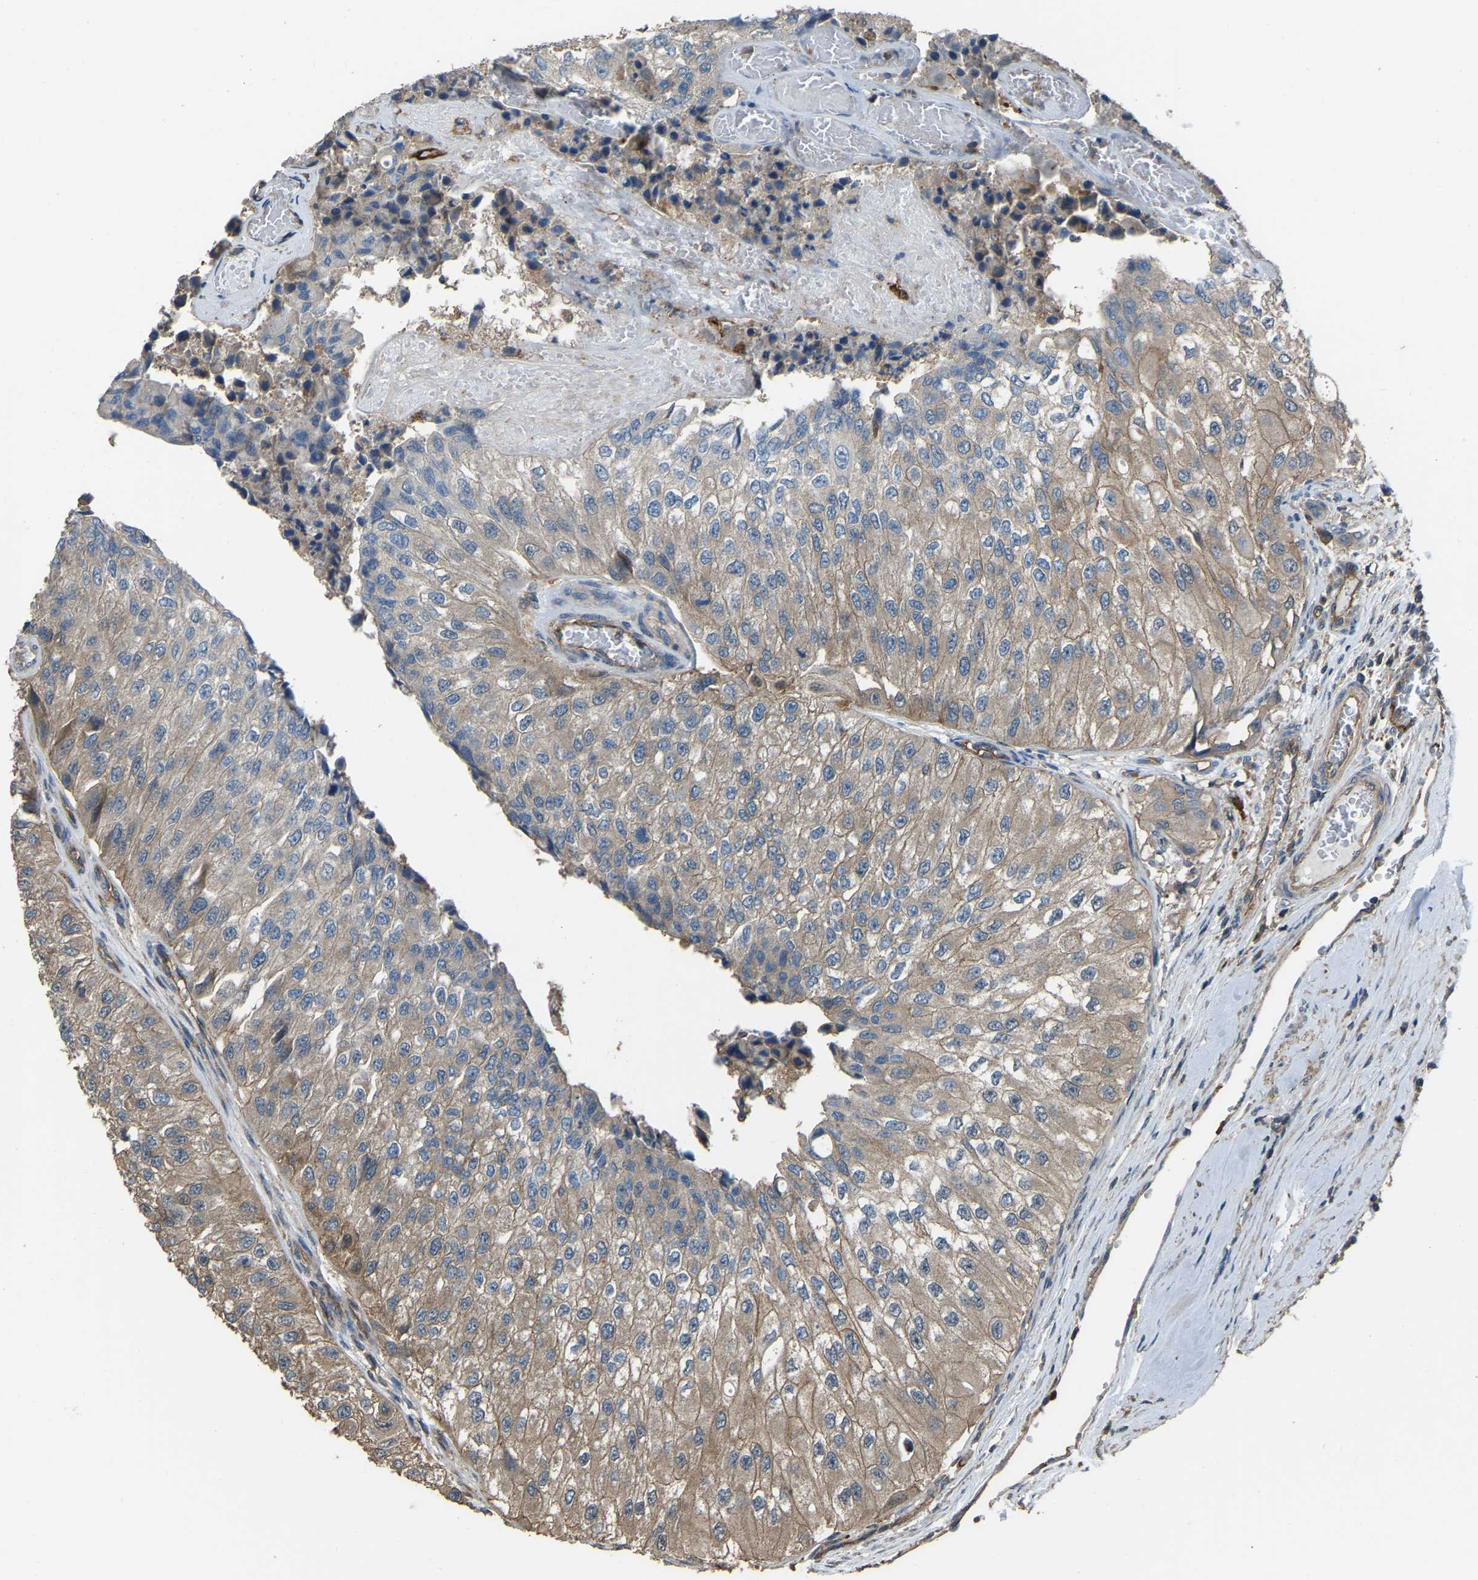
{"staining": {"intensity": "weak", "quantity": ">75%", "location": "cytoplasmic/membranous"}, "tissue": "urothelial cancer", "cell_type": "Tumor cells", "image_type": "cancer", "snomed": [{"axis": "morphology", "description": "Urothelial carcinoma, High grade"}, {"axis": "topography", "description": "Kidney"}, {"axis": "topography", "description": "Urinary bladder"}], "caption": "The histopathology image displays staining of urothelial carcinoma (high-grade), revealing weak cytoplasmic/membranous protein positivity (brown color) within tumor cells.", "gene": "SLC4A2", "patient": {"sex": "male", "age": 77}}